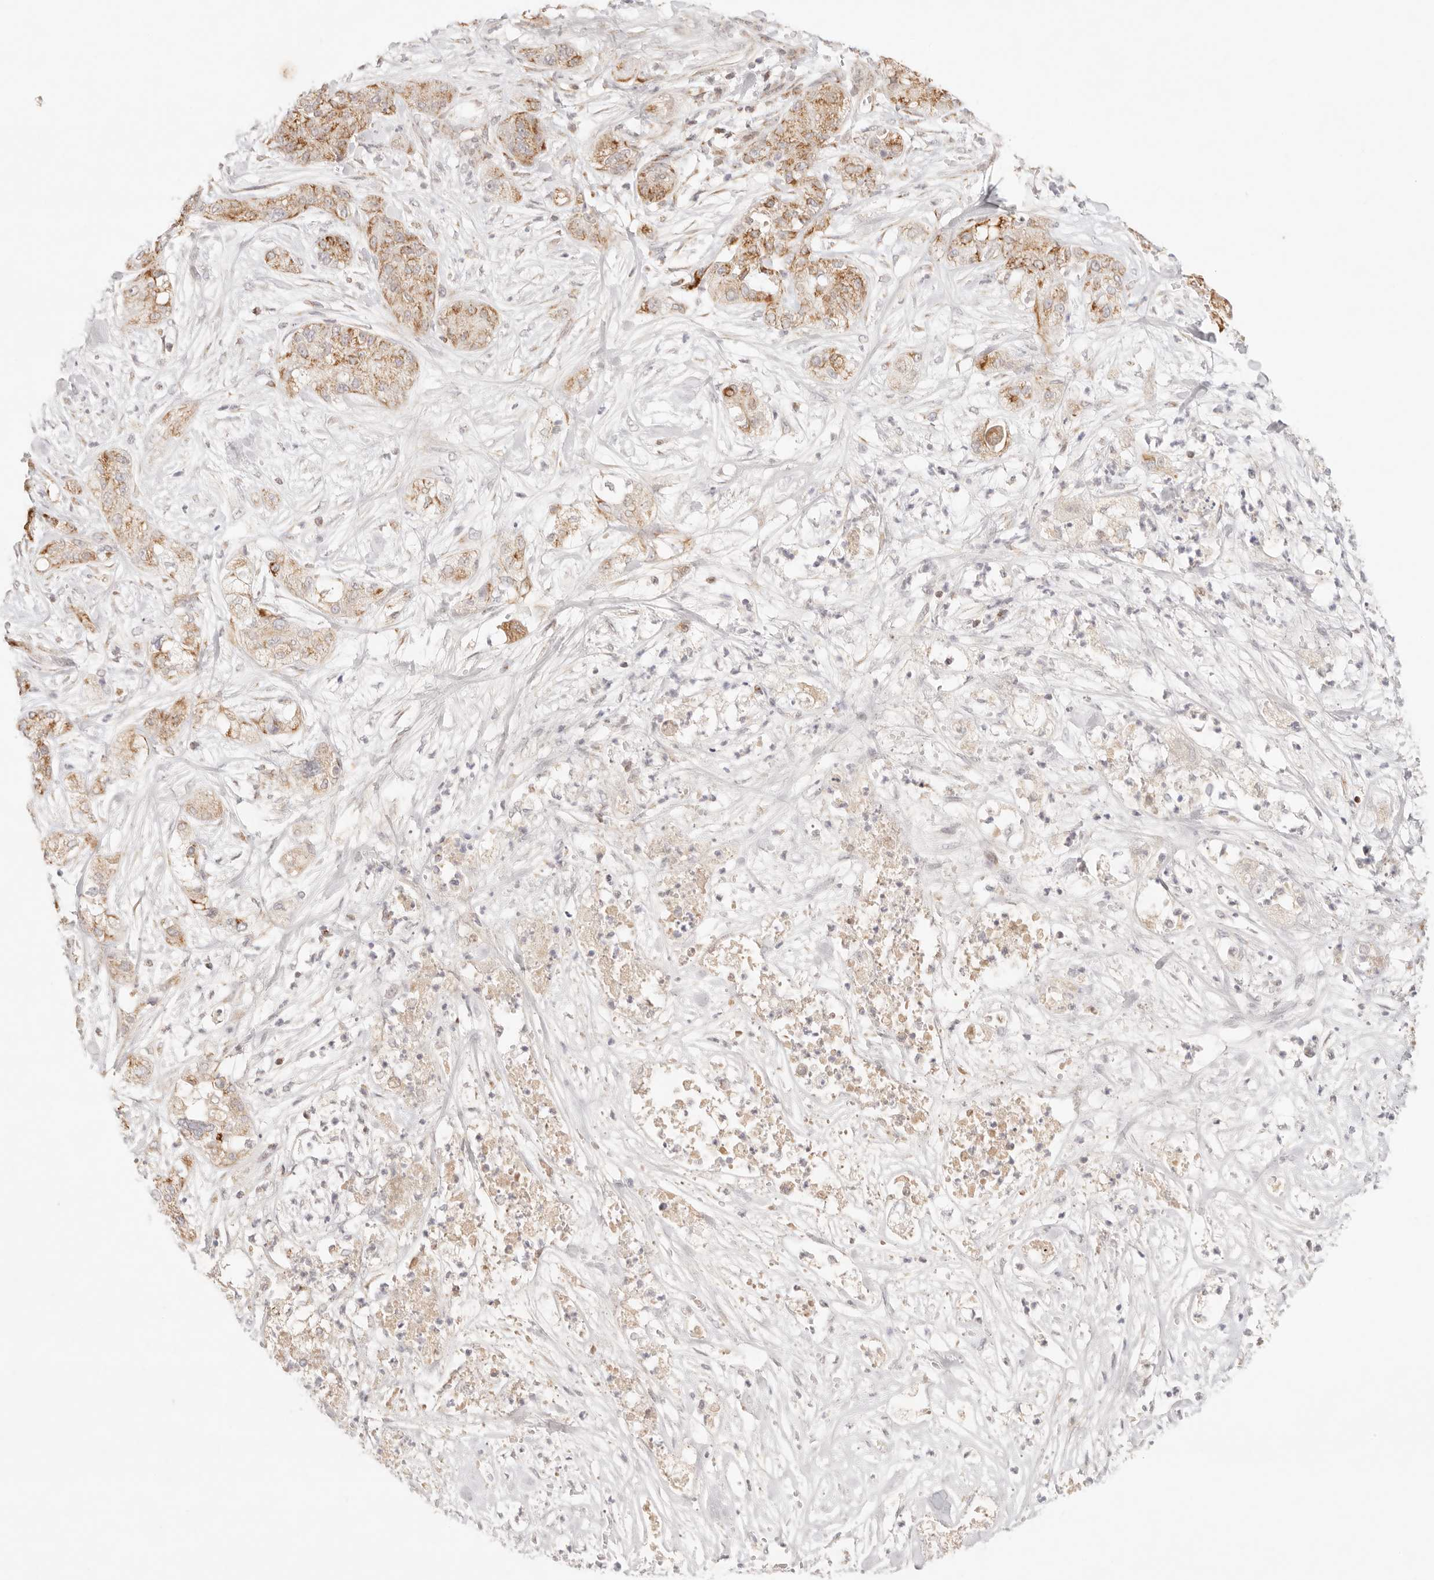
{"staining": {"intensity": "moderate", "quantity": ">75%", "location": "cytoplasmic/membranous"}, "tissue": "pancreatic cancer", "cell_type": "Tumor cells", "image_type": "cancer", "snomed": [{"axis": "morphology", "description": "Adenocarcinoma, NOS"}, {"axis": "topography", "description": "Pancreas"}], "caption": "Immunohistochemical staining of pancreatic cancer shows medium levels of moderate cytoplasmic/membranous positivity in approximately >75% of tumor cells.", "gene": "COA6", "patient": {"sex": "female", "age": 78}}